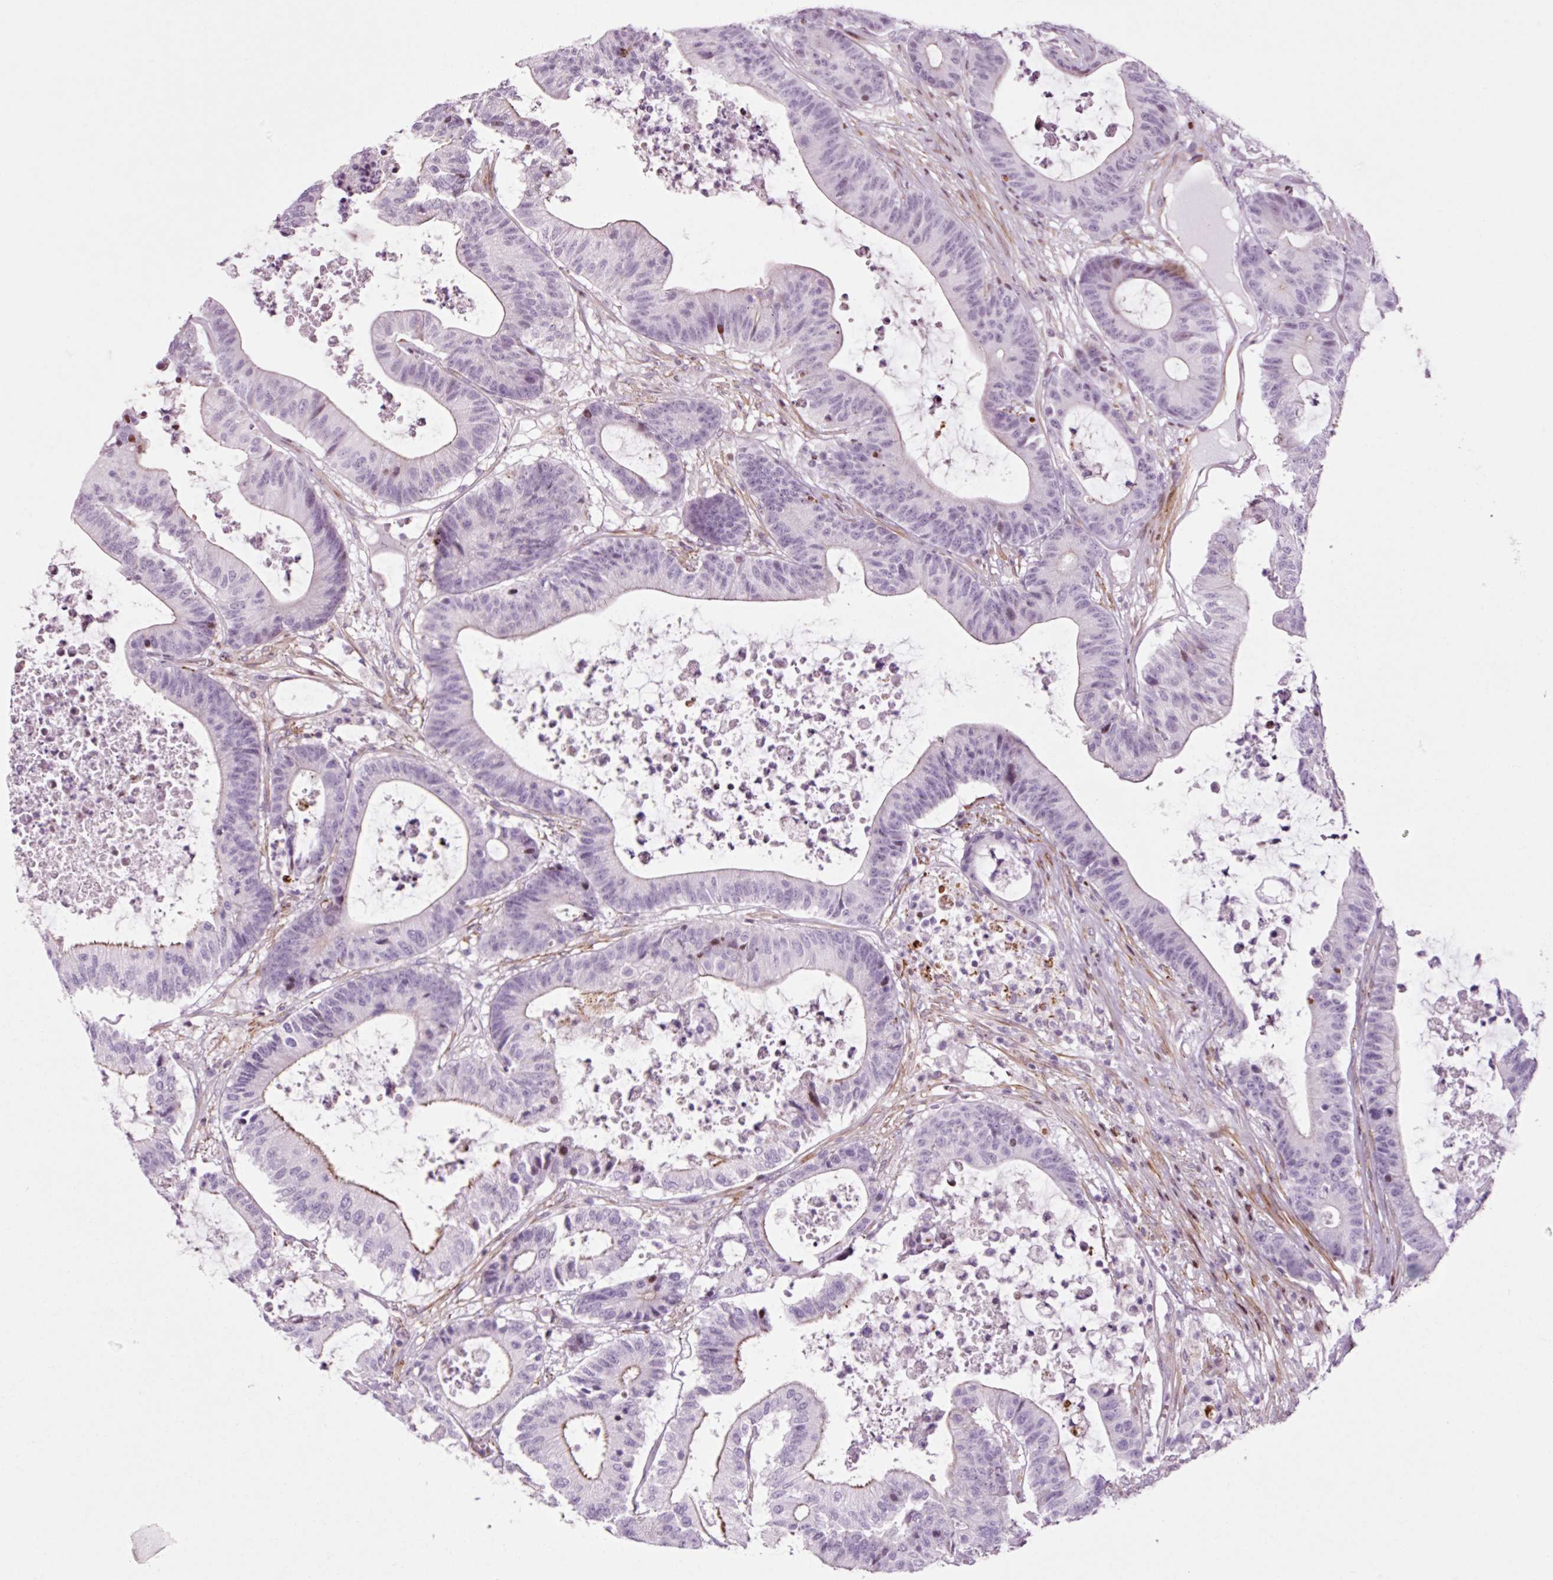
{"staining": {"intensity": "moderate", "quantity": "<25%", "location": "cytoplasmic/membranous"}, "tissue": "colorectal cancer", "cell_type": "Tumor cells", "image_type": "cancer", "snomed": [{"axis": "morphology", "description": "Adenocarcinoma, NOS"}, {"axis": "topography", "description": "Colon"}], "caption": "Colorectal cancer (adenocarcinoma) stained for a protein displays moderate cytoplasmic/membranous positivity in tumor cells. (brown staining indicates protein expression, while blue staining denotes nuclei).", "gene": "ANKRD20A1", "patient": {"sex": "female", "age": 84}}